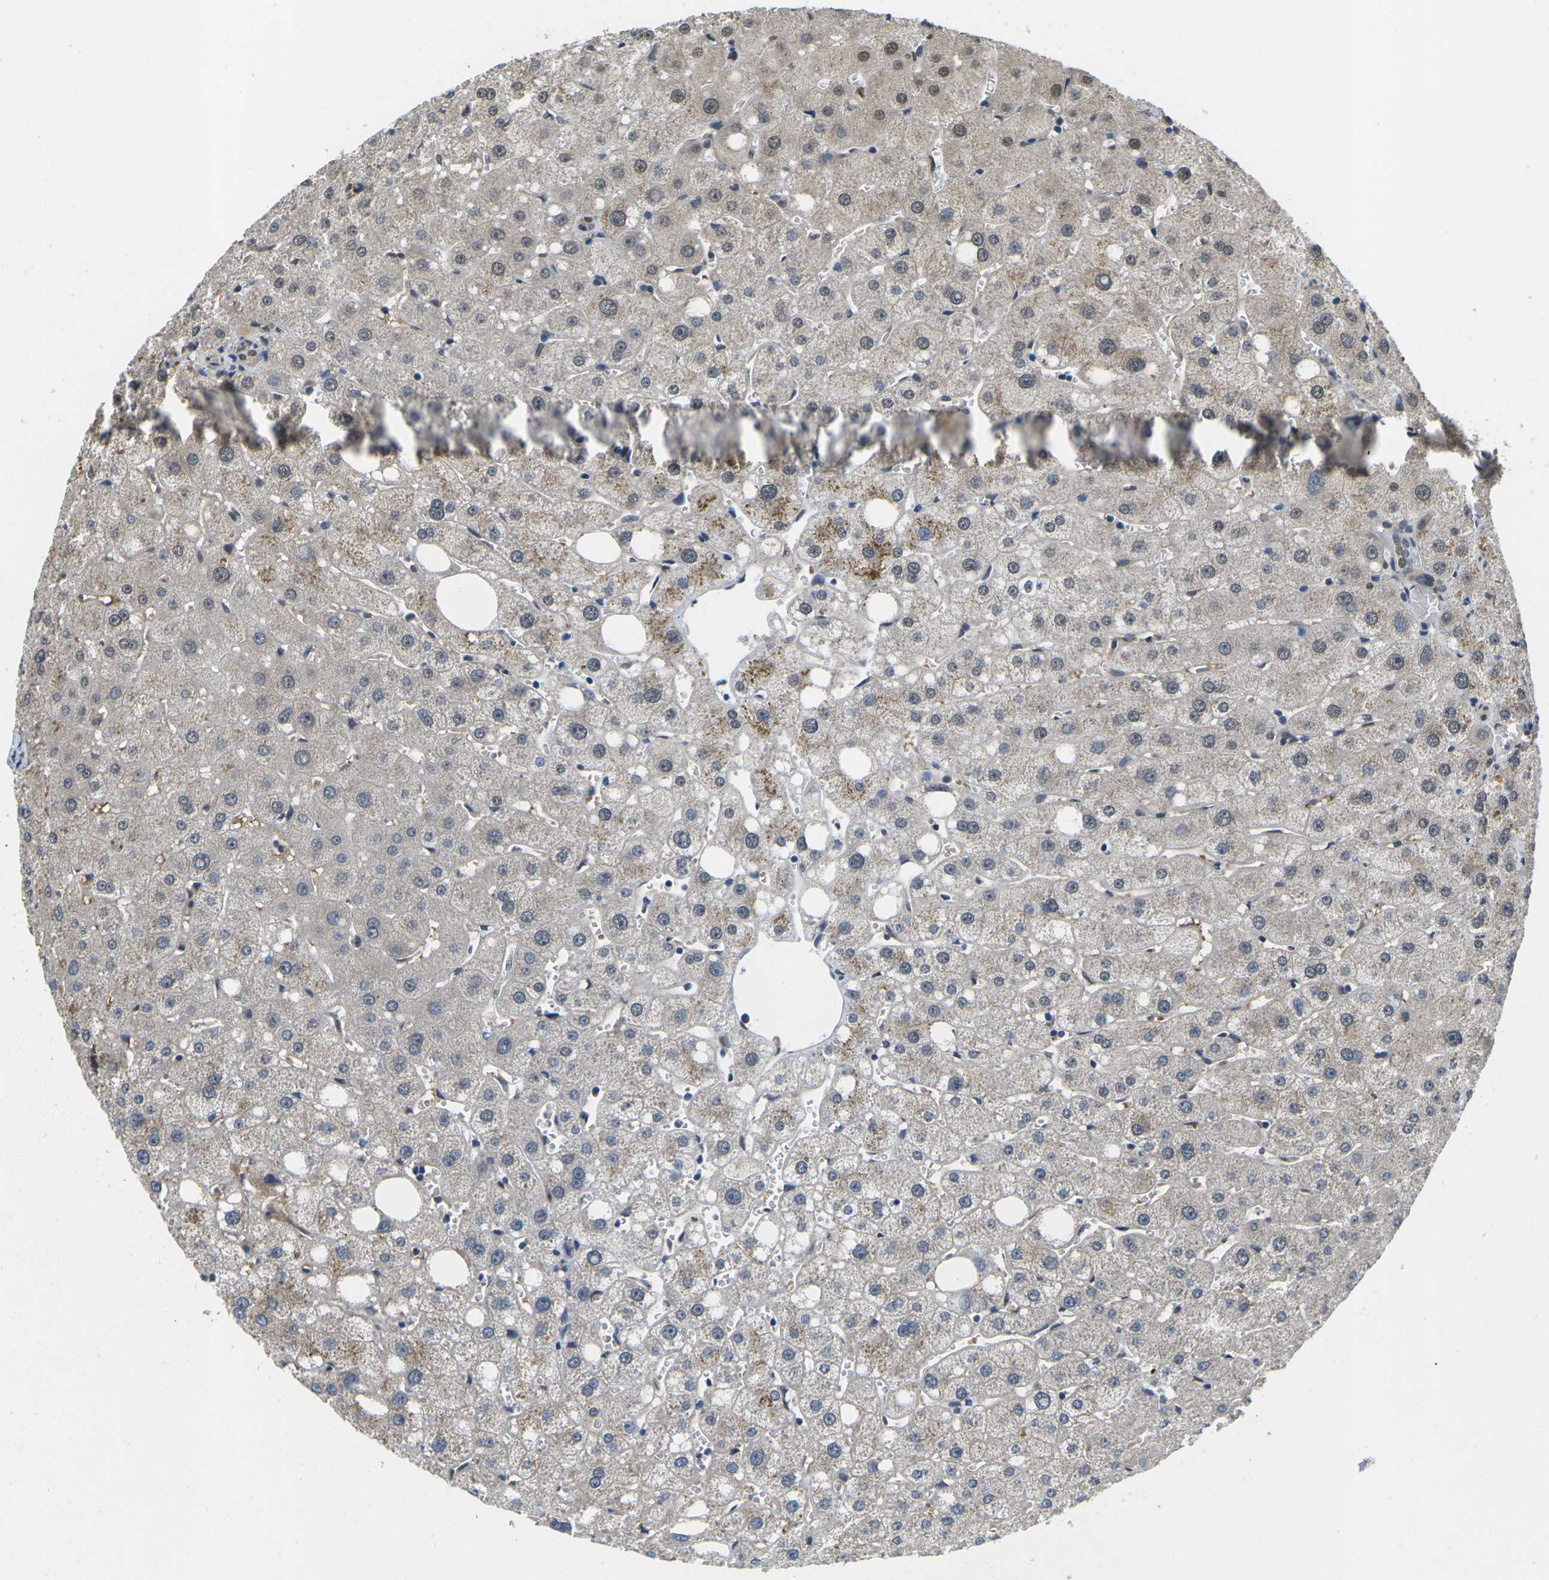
{"staining": {"intensity": "moderate", "quantity": "<25%", "location": "cytoplasmic/membranous,nuclear"}, "tissue": "liver", "cell_type": "Hepatocytes", "image_type": "normal", "snomed": [{"axis": "morphology", "description": "Normal tissue, NOS"}, {"axis": "topography", "description": "Liver"}], "caption": "Approximately <25% of hepatocytes in unremarkable human liver reveal moderate cytoplasmic/membranous,nuclear protein positivity as visualized by brown immunohistochemical staining.", "gene": "ERBB4", "patient": {"sex": "male", "age": 73}}